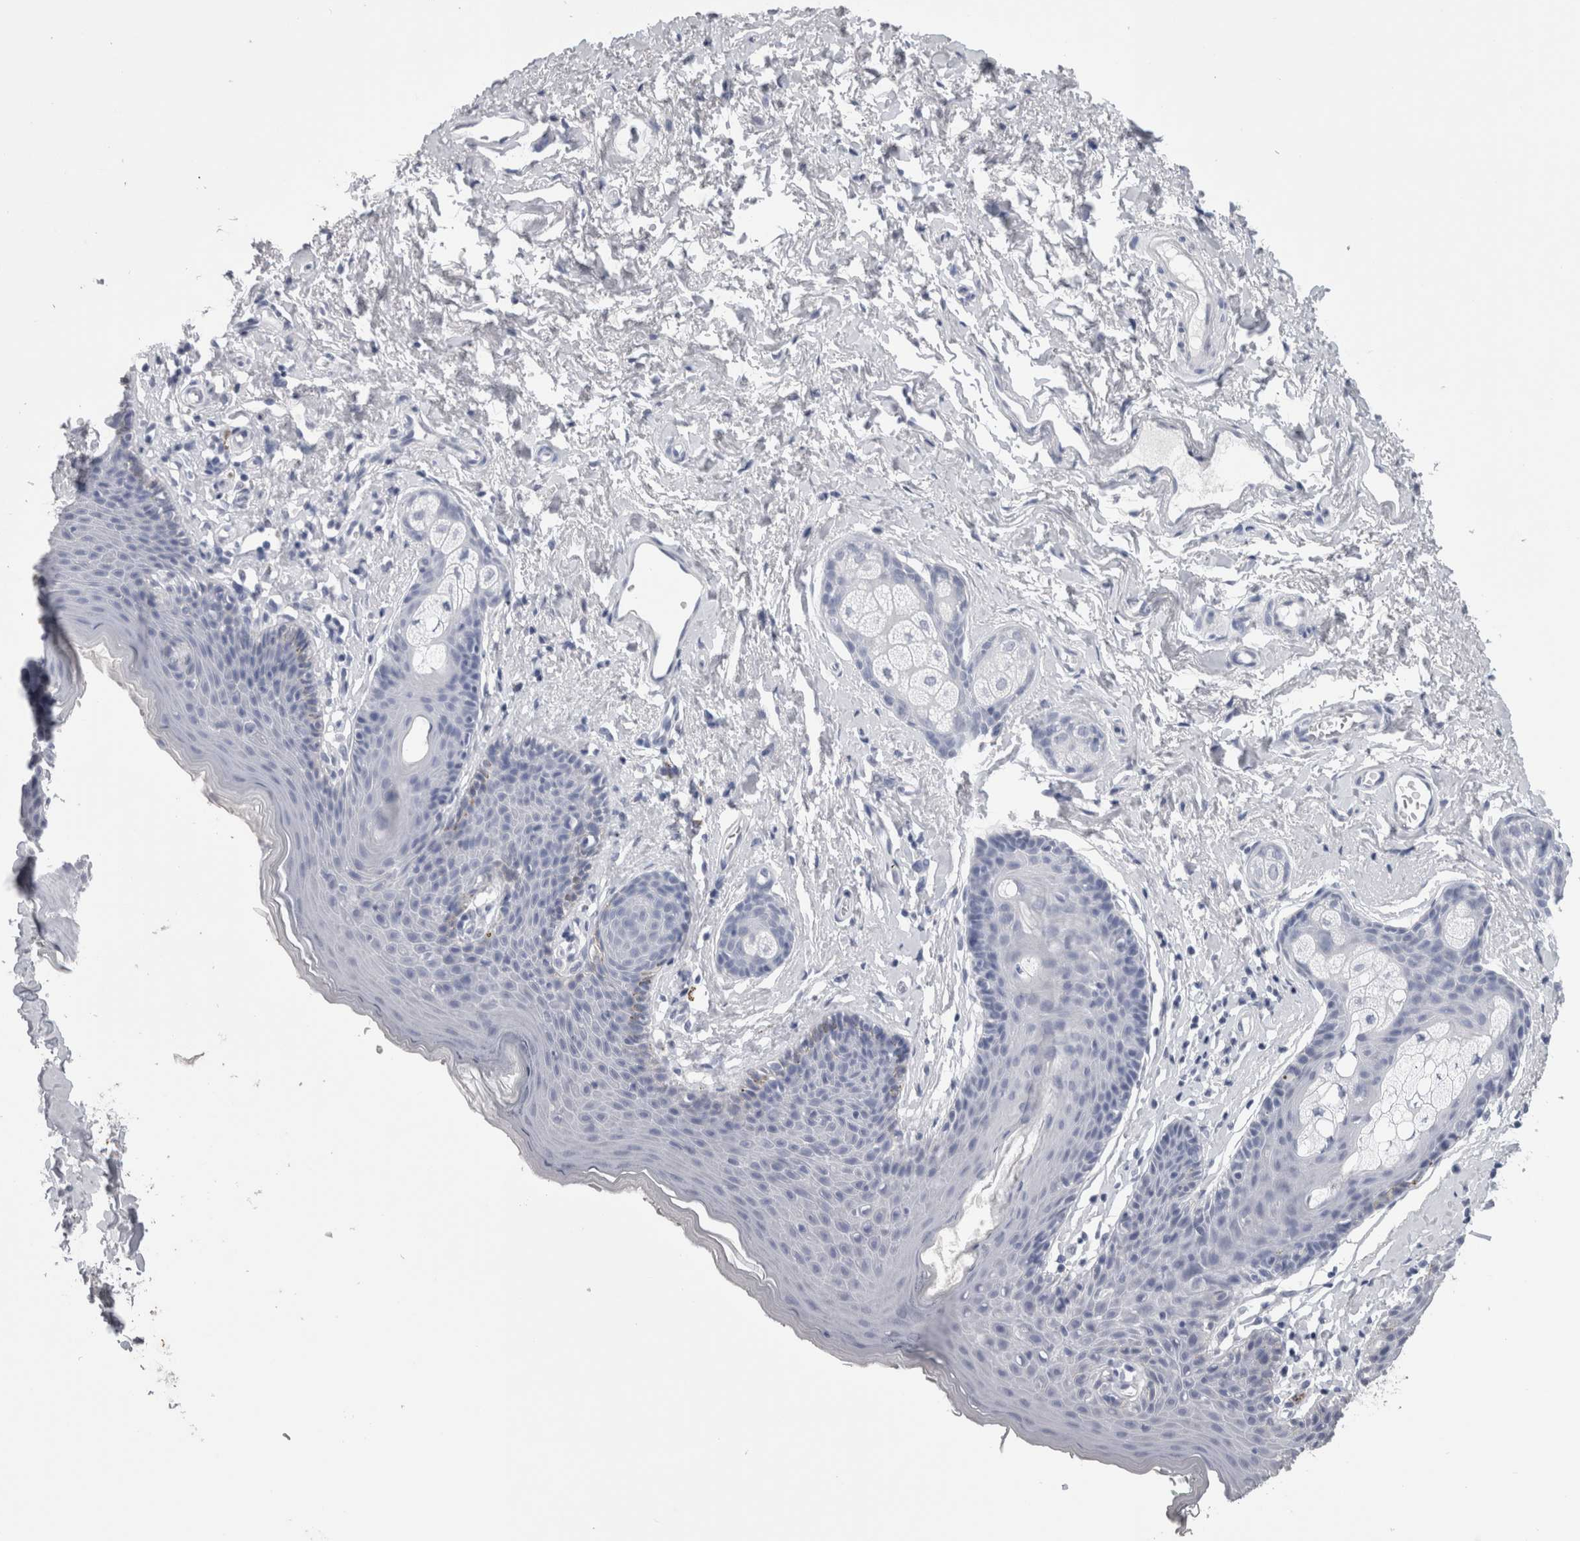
{"staining": {"intensity": "negative", "quantity": "none", "location": "none"}, "tissue": "skin", "cell_type": "Epidermal cells", "image_type": "normal", "snomed": [{"axis": "morphology", "description": "Normal tissue, NOS"}, {"axis": "topography", "description": "Vulva"}], "caption": "DAB immunohistochemical staining of benign skin exhibits no significant staining in epidermal cells.", "gene": "CA8", "patient": {"sex": "female", "age": 66}}